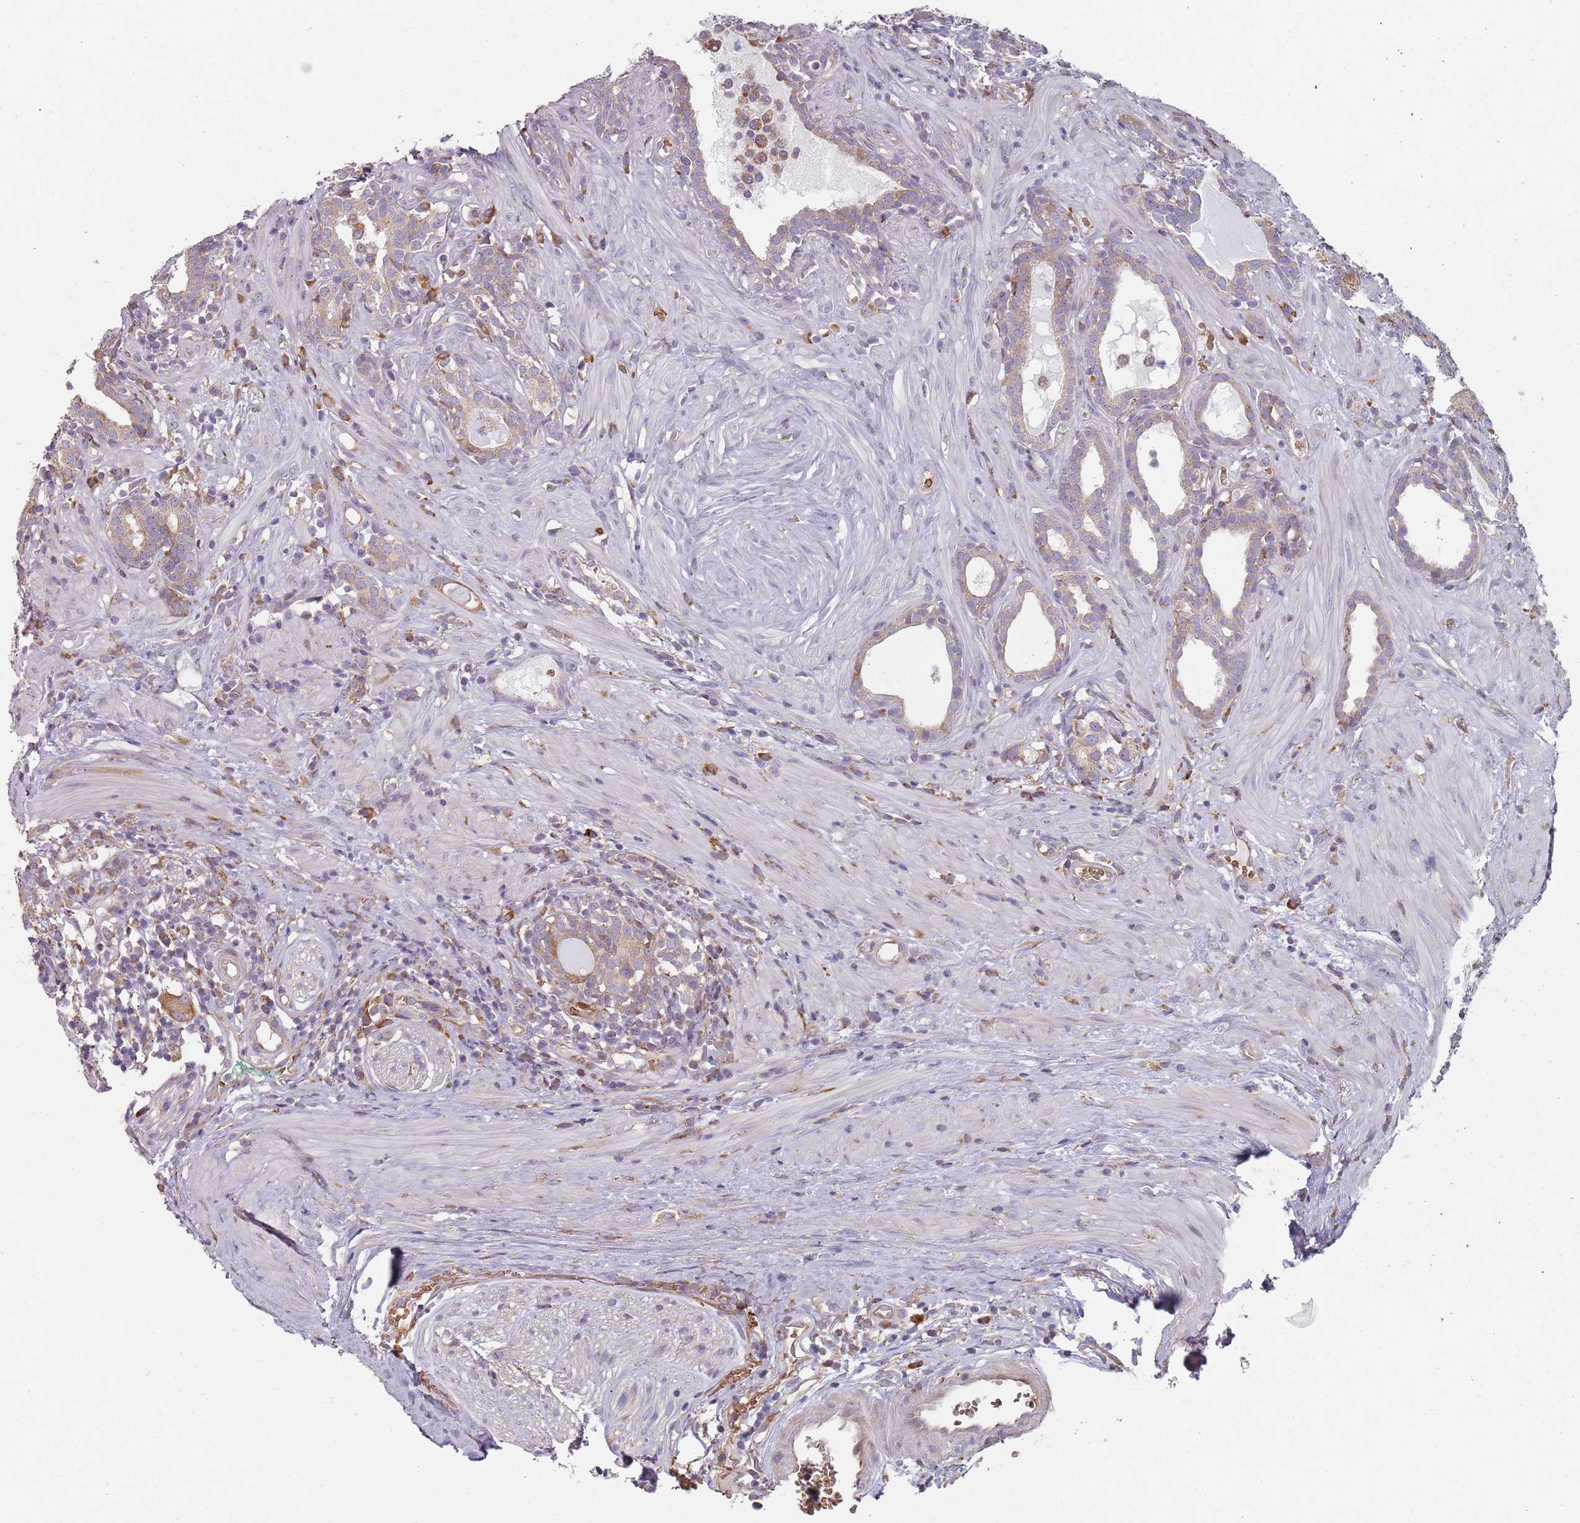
{"staining": {"intensity": "moderate", "quantity": "<25%", "location": "cytoplasmic/membranous"}, "tissue": "prostate cancer", "cell_type": "Tumor cells", "image_type": "cancer", "snomed": [{"axis": "morphology", "description": "Adenocarcinoma, High grade"}, {"axis": "topography", "description": "Prostate"}], "caption": "Immunohistochemical staining of human prostate cancer exhibits moderate cytoplasmic/membranous protein positivity in approximately <25% of tumor cells.", "gene": "SPATA2", "patient": {"sex": "male", "age": 67}}